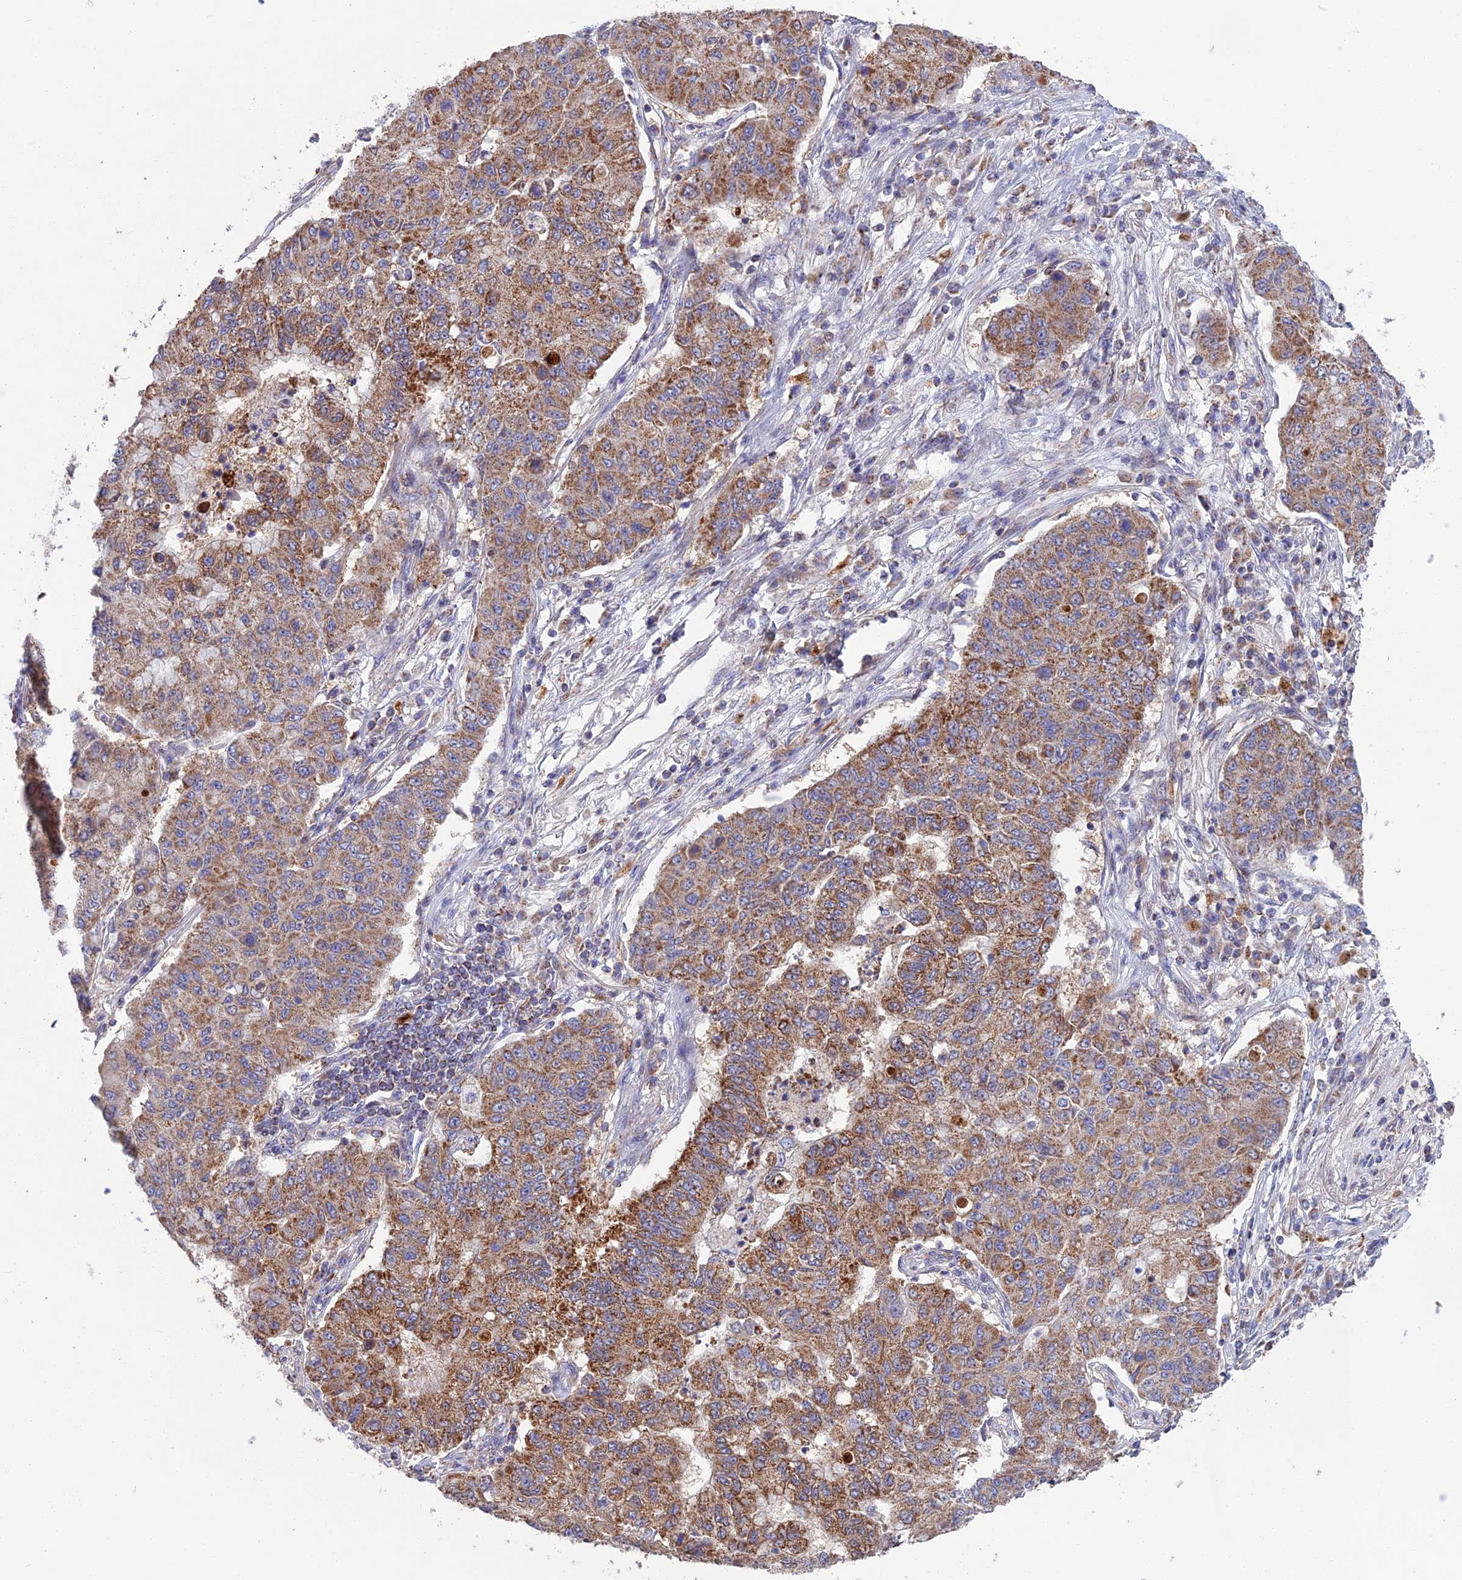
{"staining": {"intensity": "moderate", "quantity": ">75%", "location": "cytoplasmic/membranous"}, "tissue": "lung cancer", "cell_type": "Tumor cells", "image_type": "cancer", "snomed": [{"axis": "morphology", "description": "Squamous cell carcinoma, NOS"}, {"axis": "topography", "description": "Lung"}], "caption": "Lung squamous cell carcinoma stained with DAB (3,3'-diaminobenzidine) immunohistochemistry (IHC) displays medium levels of moderate cytoplasmic/membranous staining in about >75% of tumor cells.", "gene": "CS", "patient": {"sex": "male", "age": 74}}